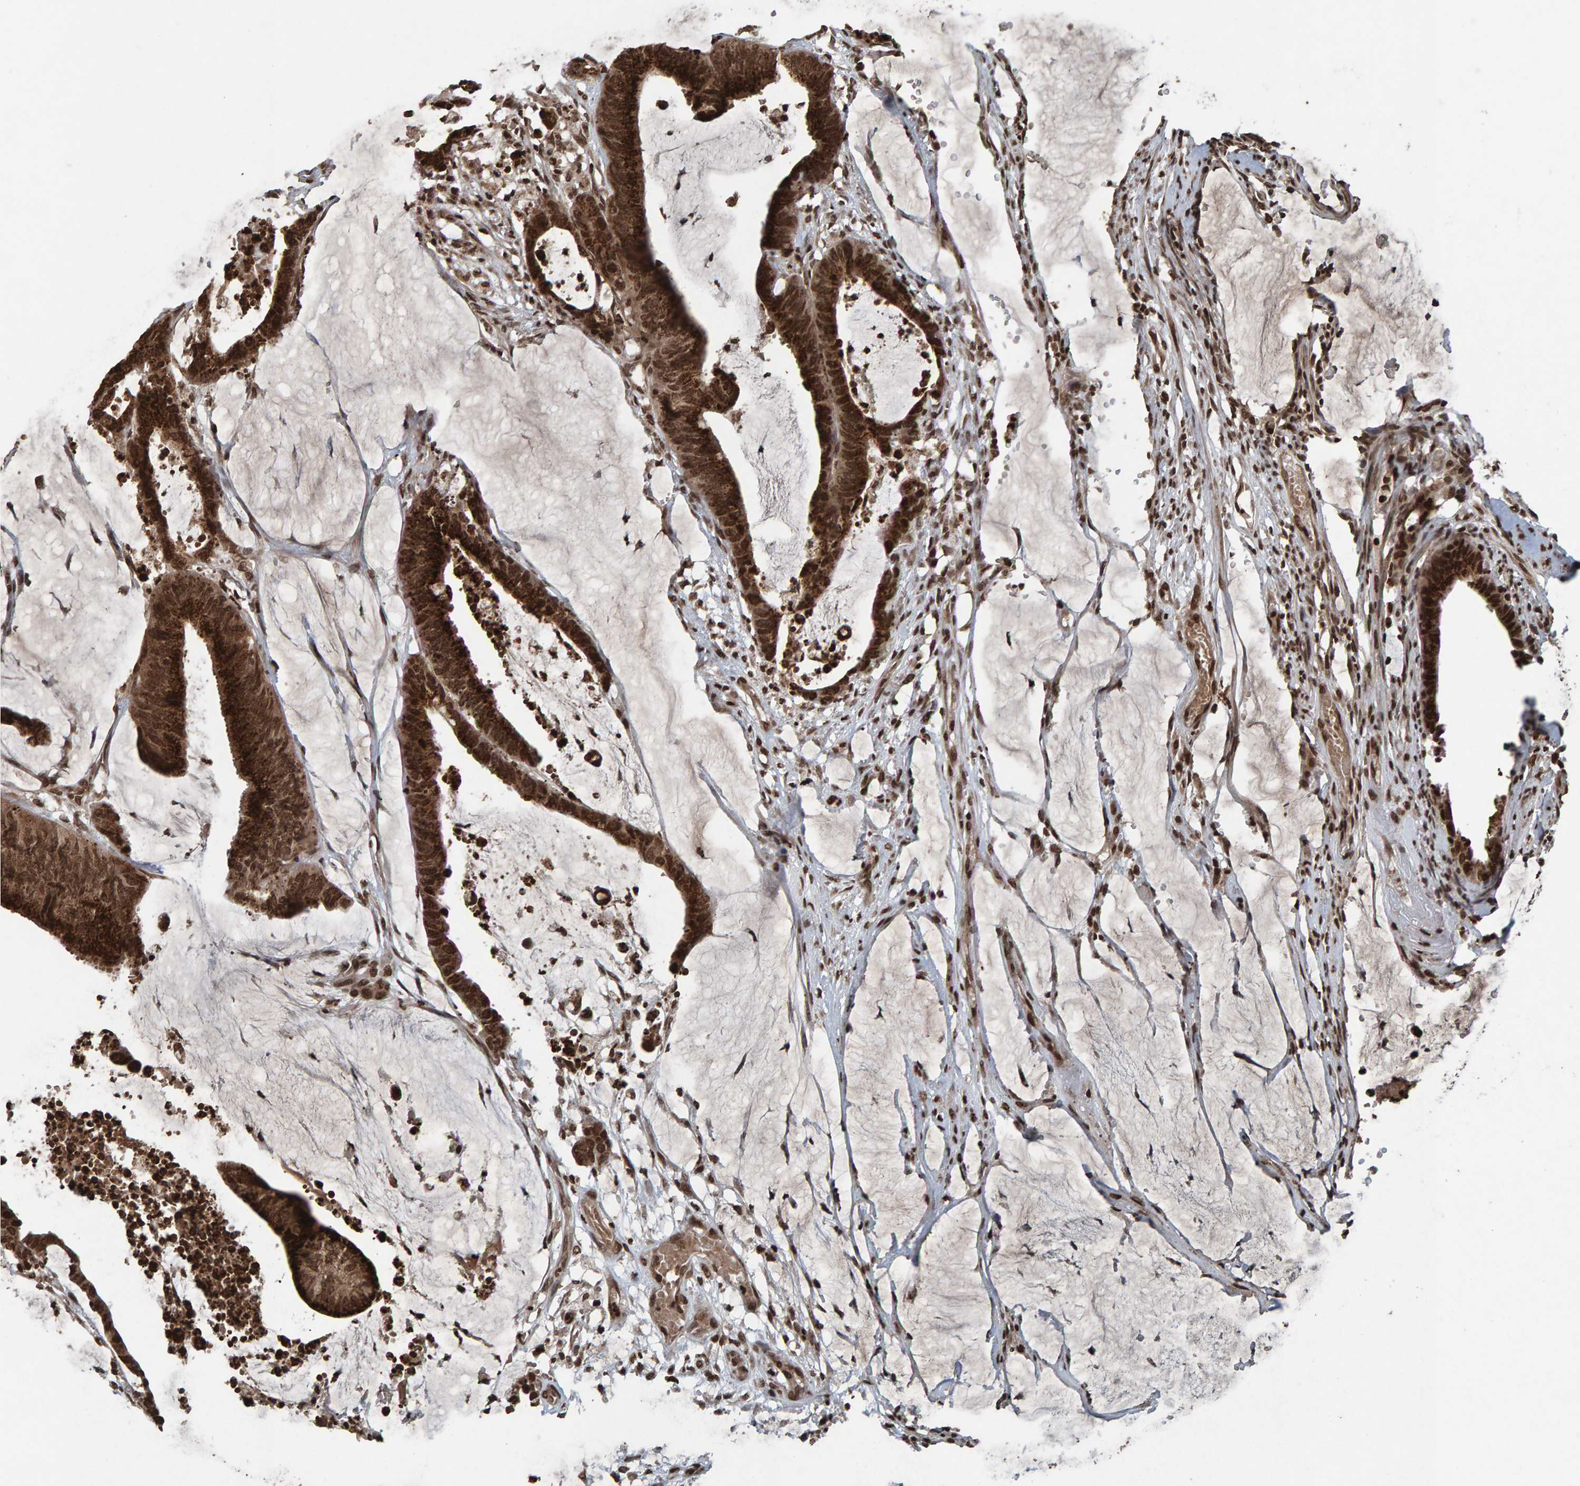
{"staining": {"intensity": "strong", "quantity": ">75%", "location": "cytoplasmic/membranous,nuclear"}, "tissue": "colorectal cancer", "cell_type": "Tumor cells", "image_type": "cancer", "snomed": [{"axis": "morphology", "description": "Adenocarcinoma, NOS"}, {"axis": "topography", "description": "Rectum"}], "caption": "Immunohistochemical staining of human colorectal adenocarcinoma displays strong cytoplasmic/membranous and nuclear protein staining in approximately >75% of tumor cells.", "gene": "H2AZ1", "patient": {"sex": "female", "age": 66}}